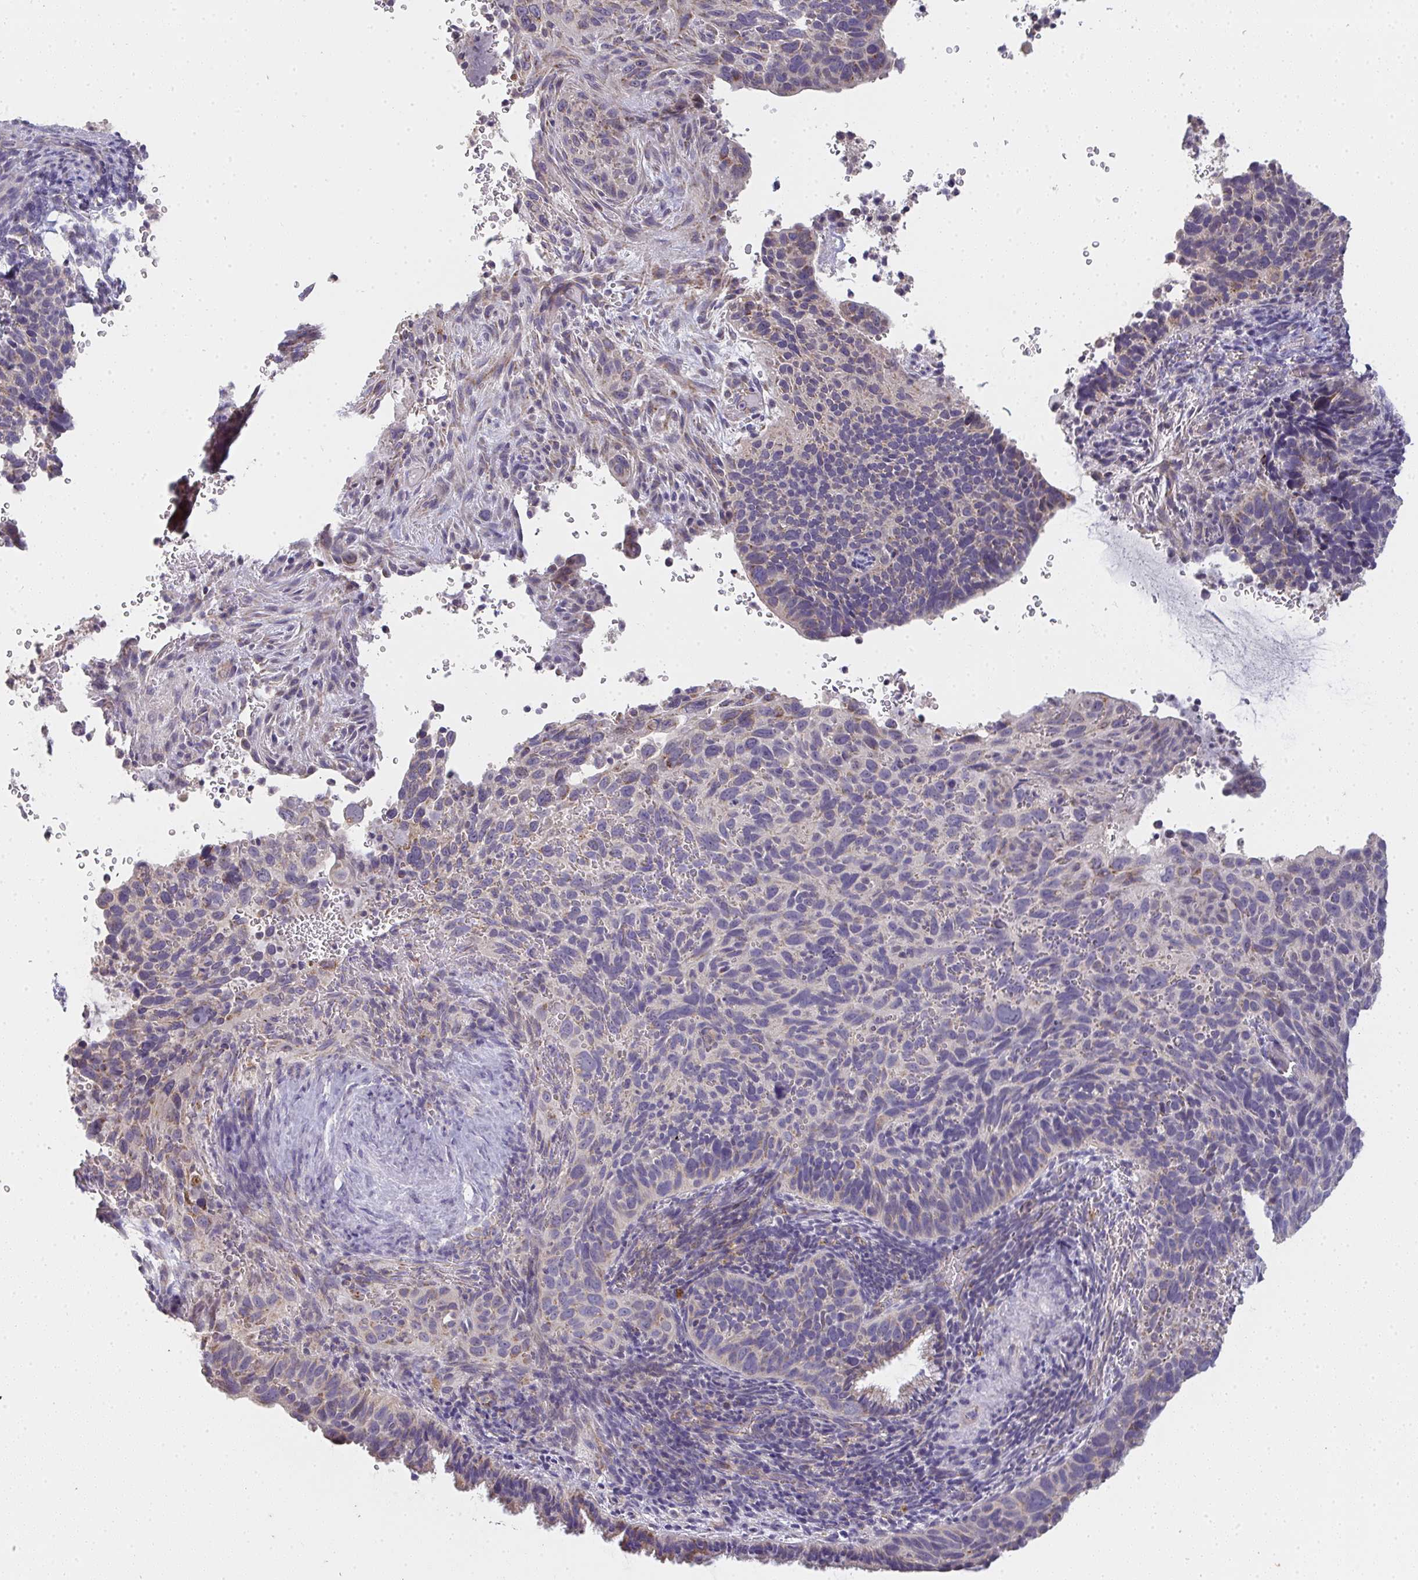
{"staining": {"intensity": "negative", "quantity": "none", "location": "none"}, "tissue": "cervical cancer", "cell_type": "Tumor cells", "image_type": "cancer", "snomed": [{"axis": "morphology", "description": "Squamous cell carcinoma, NOS"}, {"axis": "topography", "description": "Cervix"}], "caption": "This micrograph is of cervical cancer (squamous cell carcinoma) stained with IHC to label a protein in brown with the nuclei are counter-stained blue. There is no expression in tumor cells.", "gene": "TMEM219", "patient": {"sex": "female", "age": 51}}